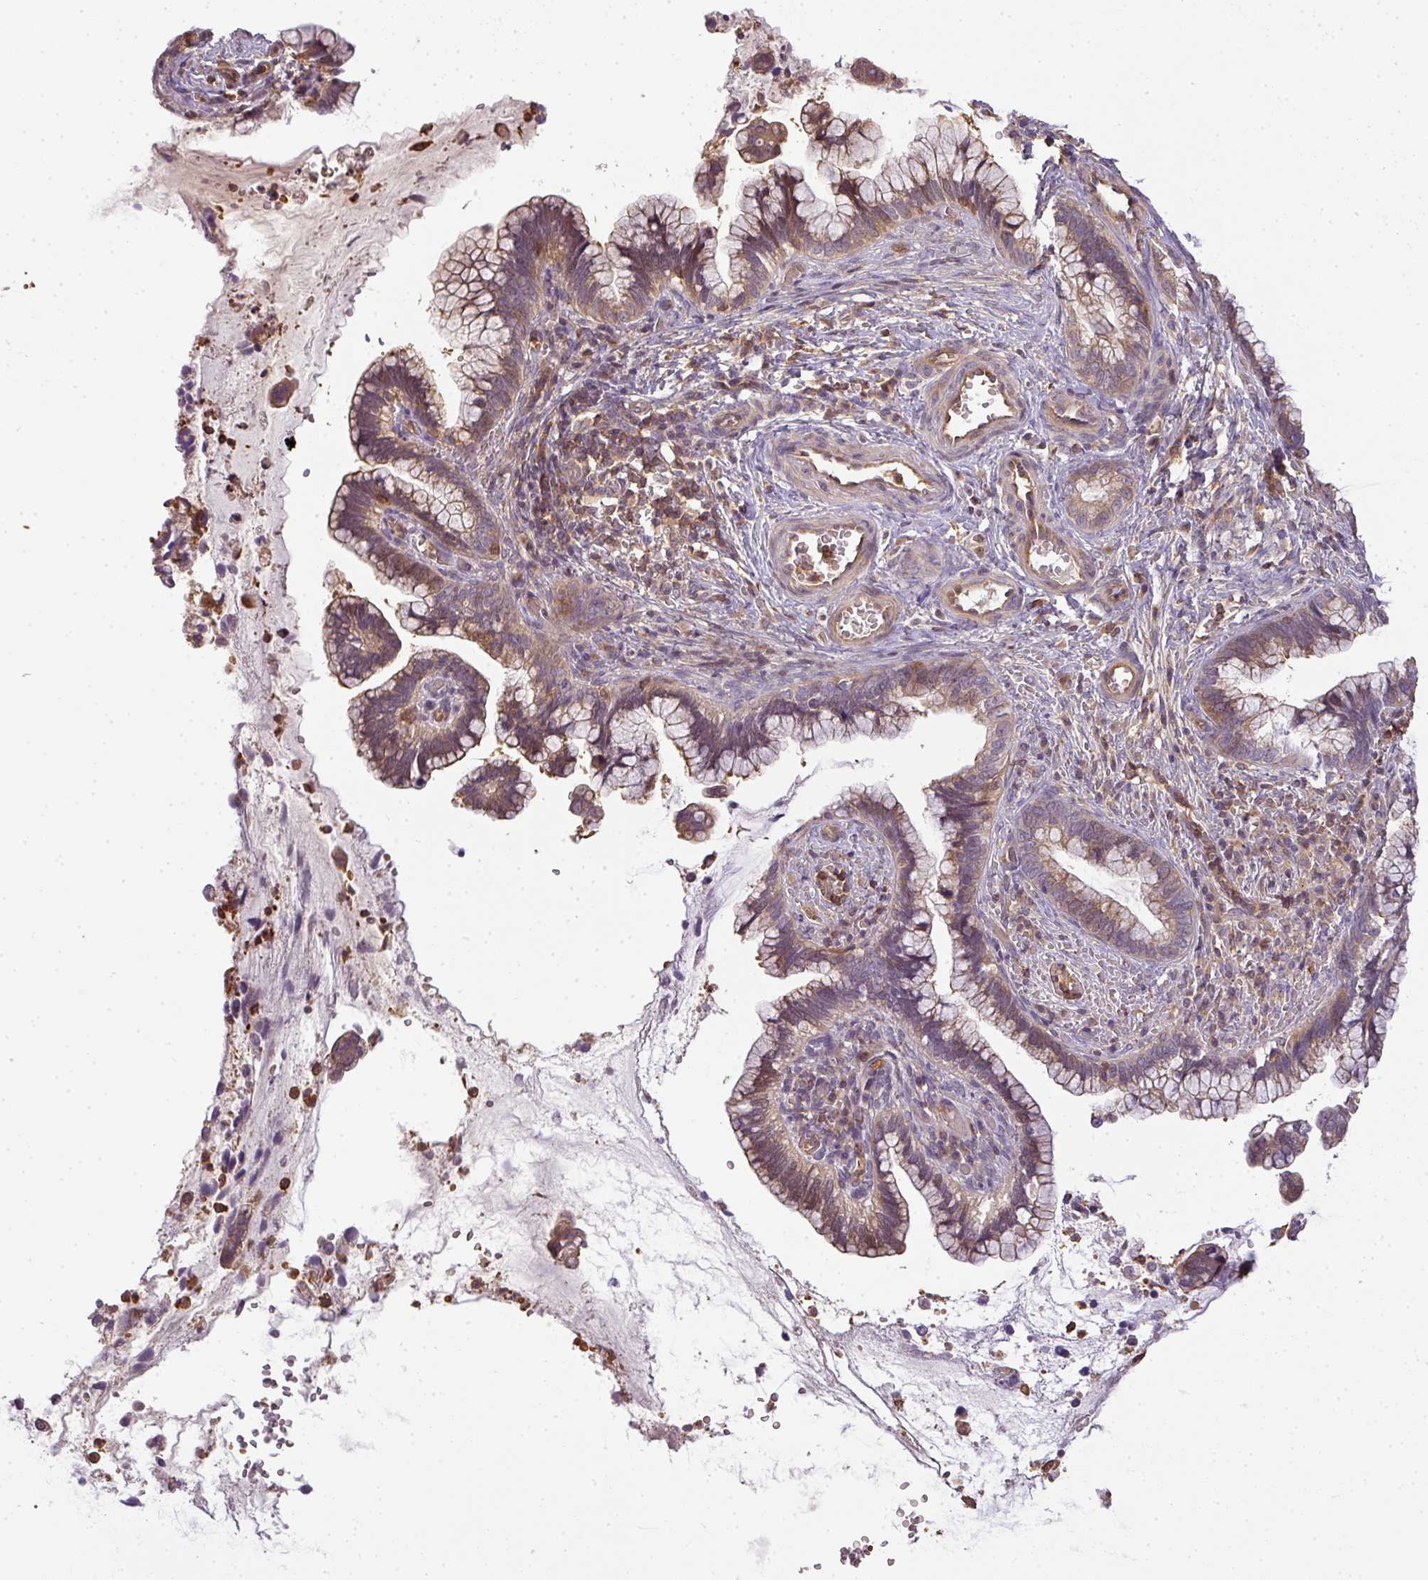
{"staining": {"intensity": "moderate", "quantity": ">75%", "location": "cytoplasmic/membranous"}, "tissue": "cervical cancer", "cell_type": "Tumor cells", "image_type": "cancer", "snomed": [{"axis": "morphology", "description": "Adenocarcinoma, NOS"}, {"axis": "topography", "description": "Cervix"}], "caption": "Moderate cytoplasmic/membranous protein expression is identified in about >75% of tumor cells in adenocarcinoma (cervical).", "gene": "TCL1B", "patient": {"sex": "female", "age": 44}}